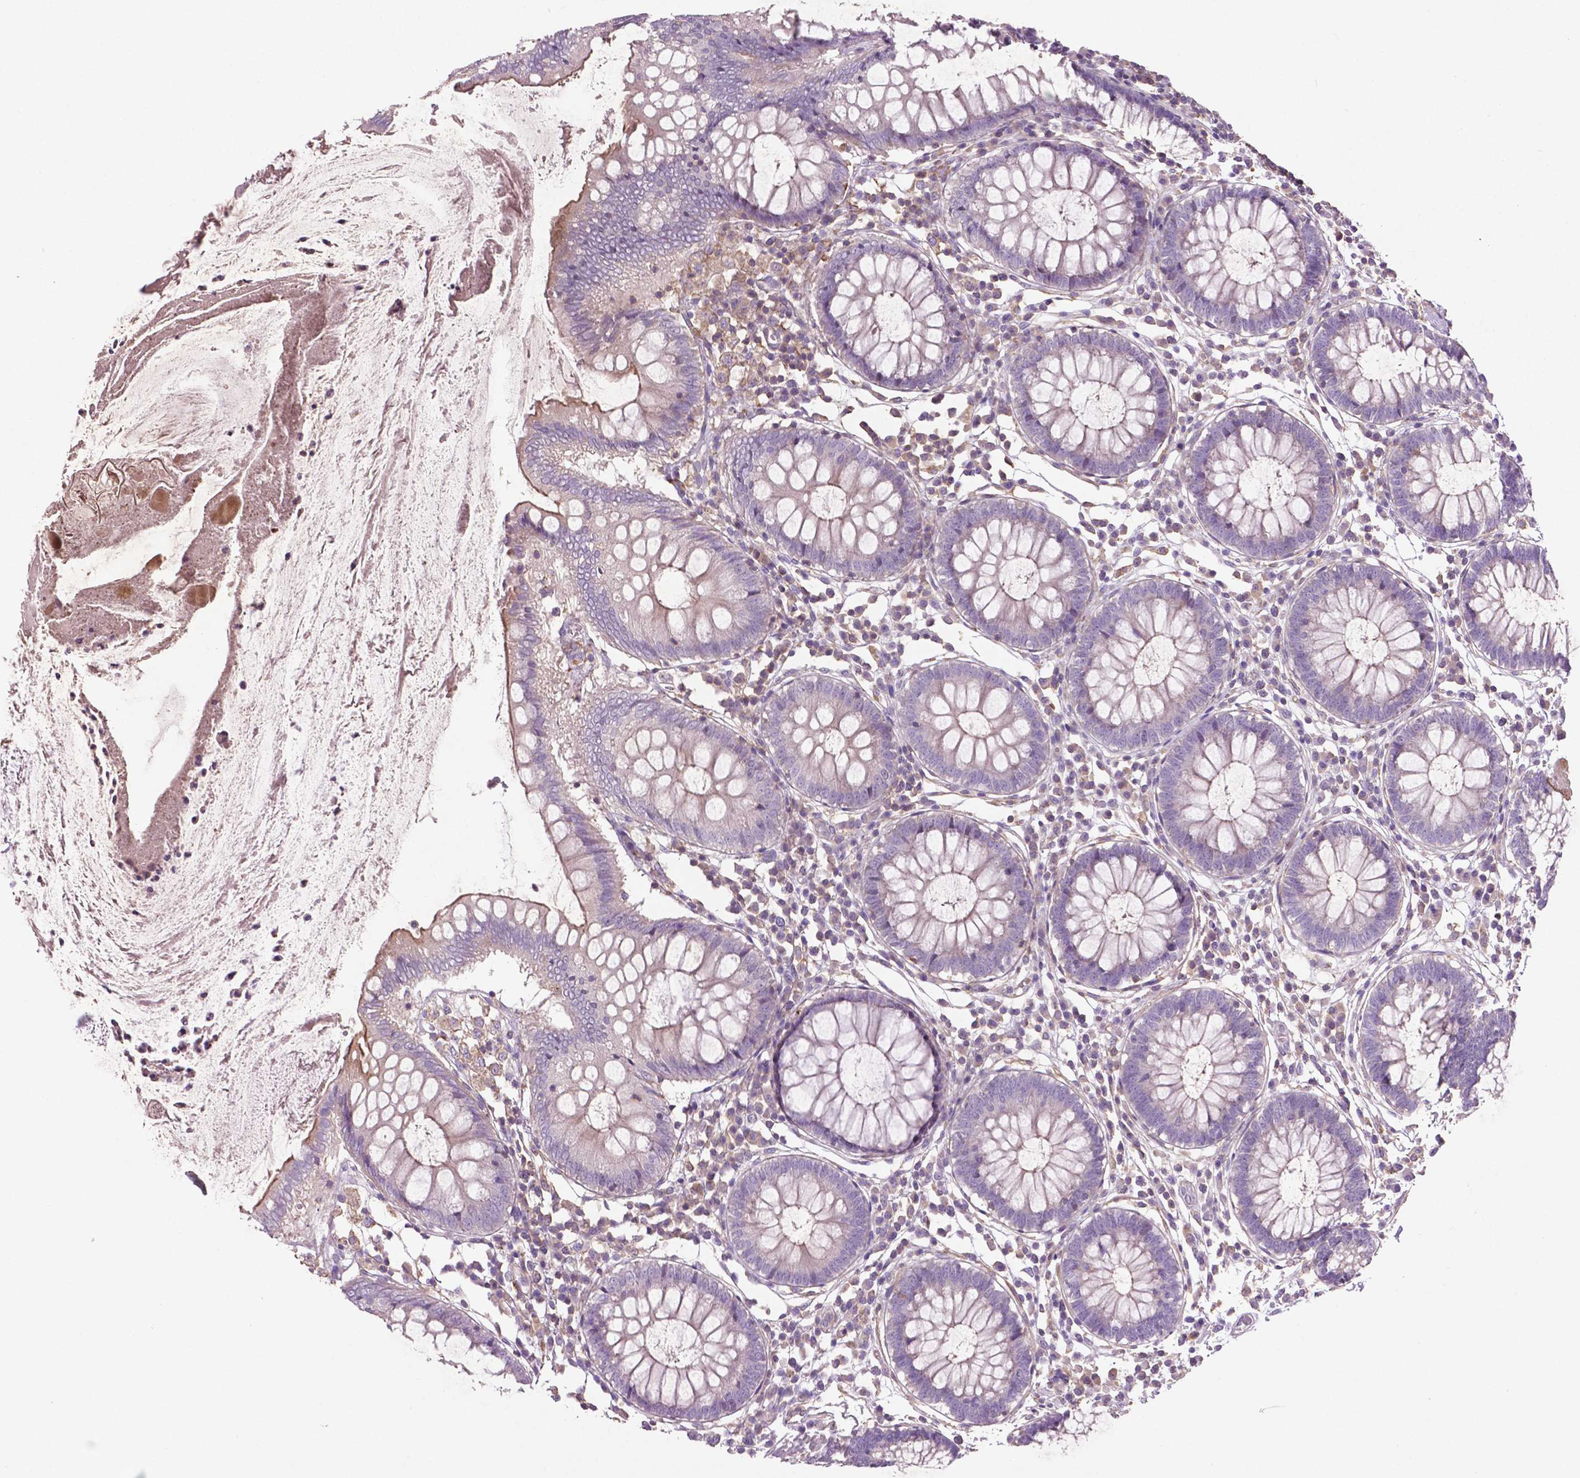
{"staining": {"intensity": "moderate", "quantity": "25%-75%", "location": "cytoplasmic/membranous"}, "tissue": "colon", "cell_type": "Endothelial cells", "image_type": "normal", "snomed": [{"axis": "morphology", "description": "Normal tissue, NOS"}, {"axis": "morphology", "description": "Adenocarcinoma, NOS"}, {"axis": "topography", "description": "Colon"}], "caption": "Immunohistochemistry of benign human colon shows medium levels of moderate cytoplasmic/membranous staining in about 25%-75% of endothelial cells.", "gene": "BMP4", "patient": {"sex": "male", "age": 83}}